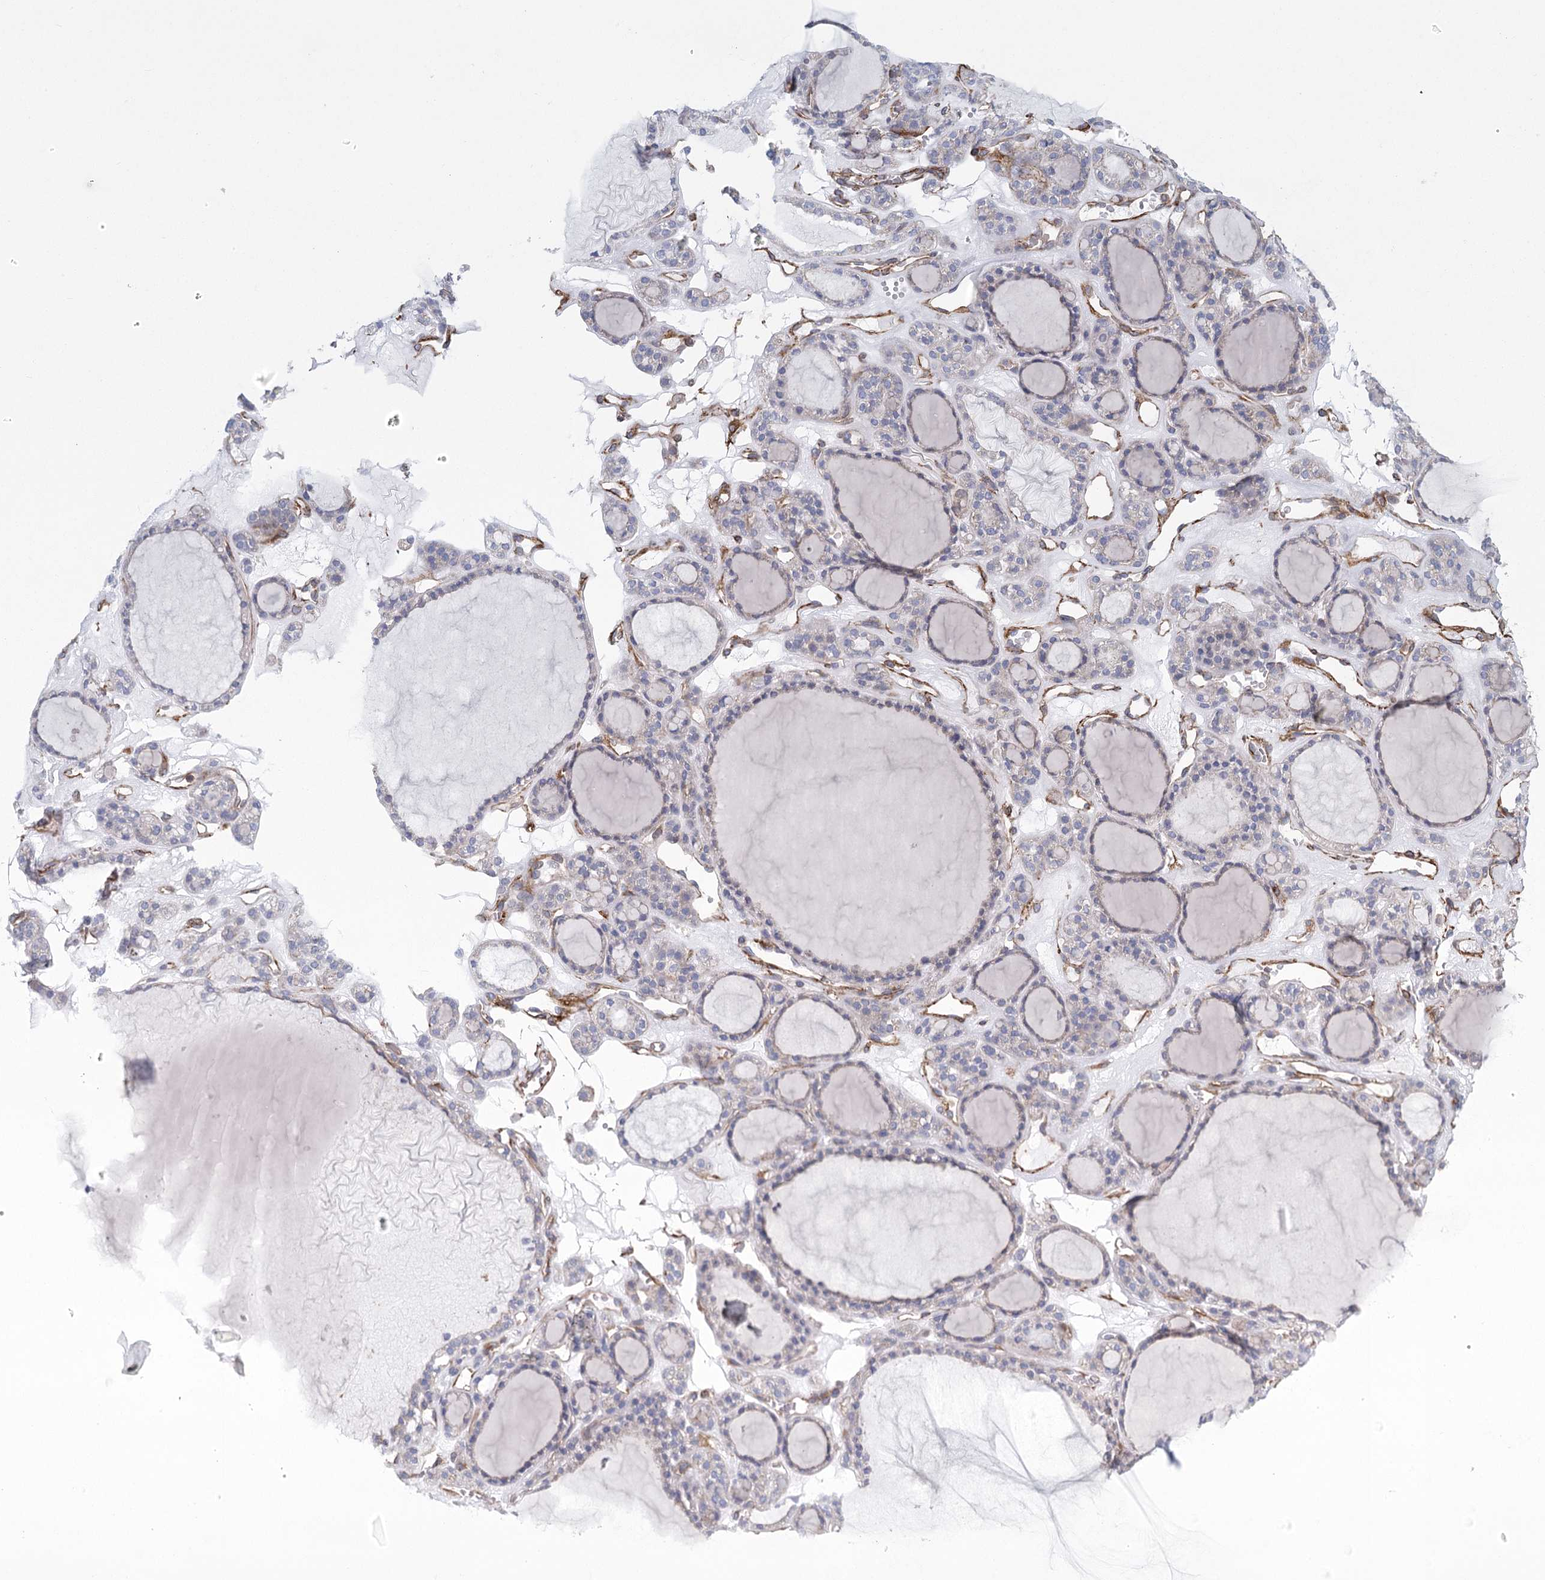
{"staining": {"intensity": "negative", "quantity": "none", "location": "none"}, "tissue": "thyroid gland", "cell_type": "Glandular cells", "image_type": "normal", "snomed": [{"axis": "morphology", "description": "Normal tissue, NOS"}, {"axis": "topography", "description": "Thyroid gland"}], "caption": "Immunohistochemistry (IHC) of benign human thyroid gland shows no positivity in glandular cells.", "gene": "IFT46", "patient": {"sex": "female", "age": 28}}